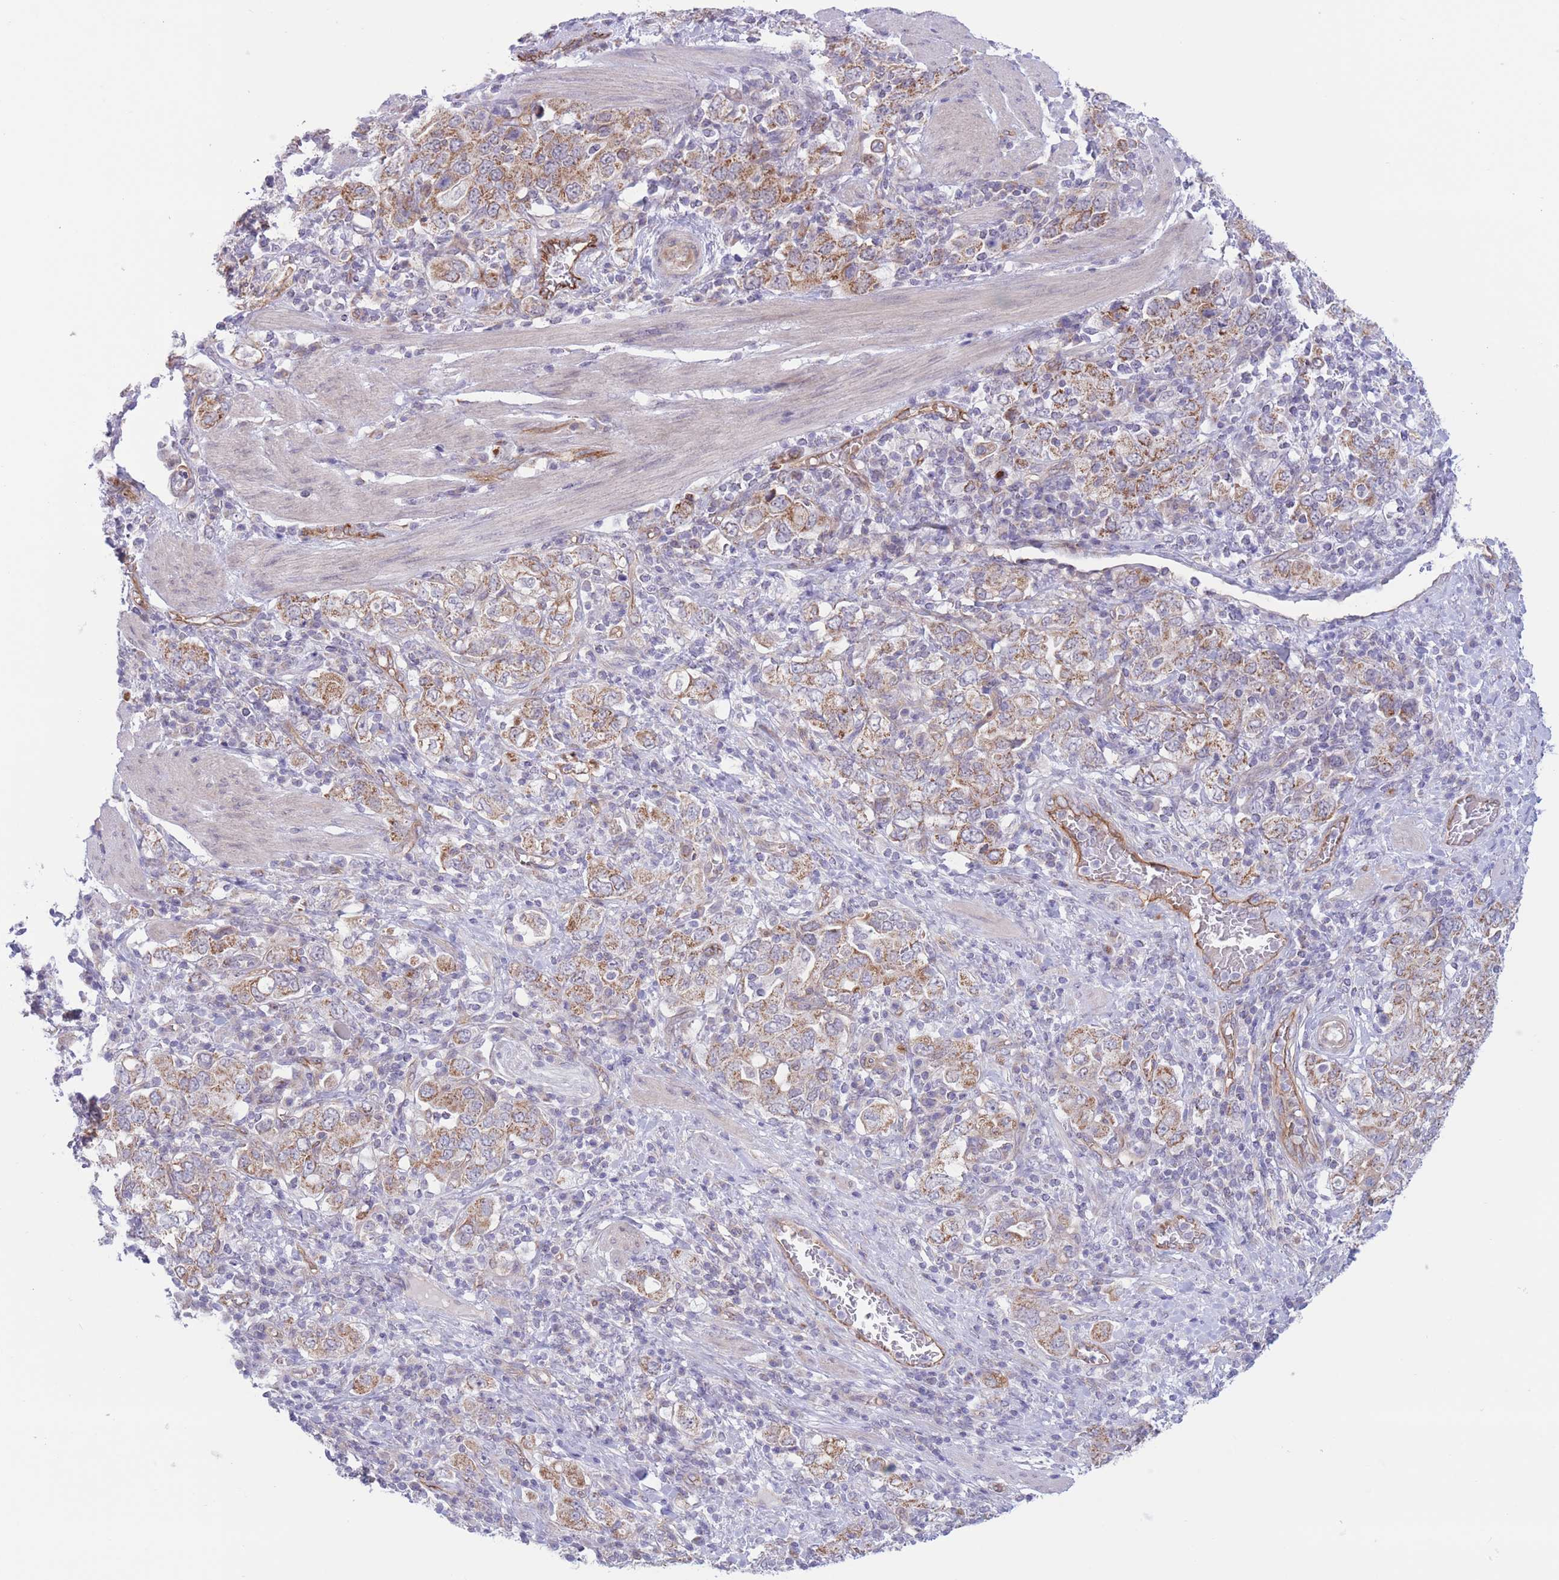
{"staining": {"intensity": "moderate", "quantity": ">75%", "location": "cytoplasmic/membranous"}, "tissue": "stomach cancer", "cell_type": "Tumor cells", "image_type": "cancer", "snomed": [{"axis": "morphology", "description": "Adenocarcinoma, NOS"}, {"axis": "topography", "description": "Stomach, upper"}, {"axis": "topography", "description": "Stomach"}], "caption": "Stomach adenocarcinoma stained with immunohistochemistry displays moderate cytoplasmic/membranous expression in approximately >75% of tumor cells.", "gene": "MRPS31", "patient": {"sex": "male", "age": 62}}